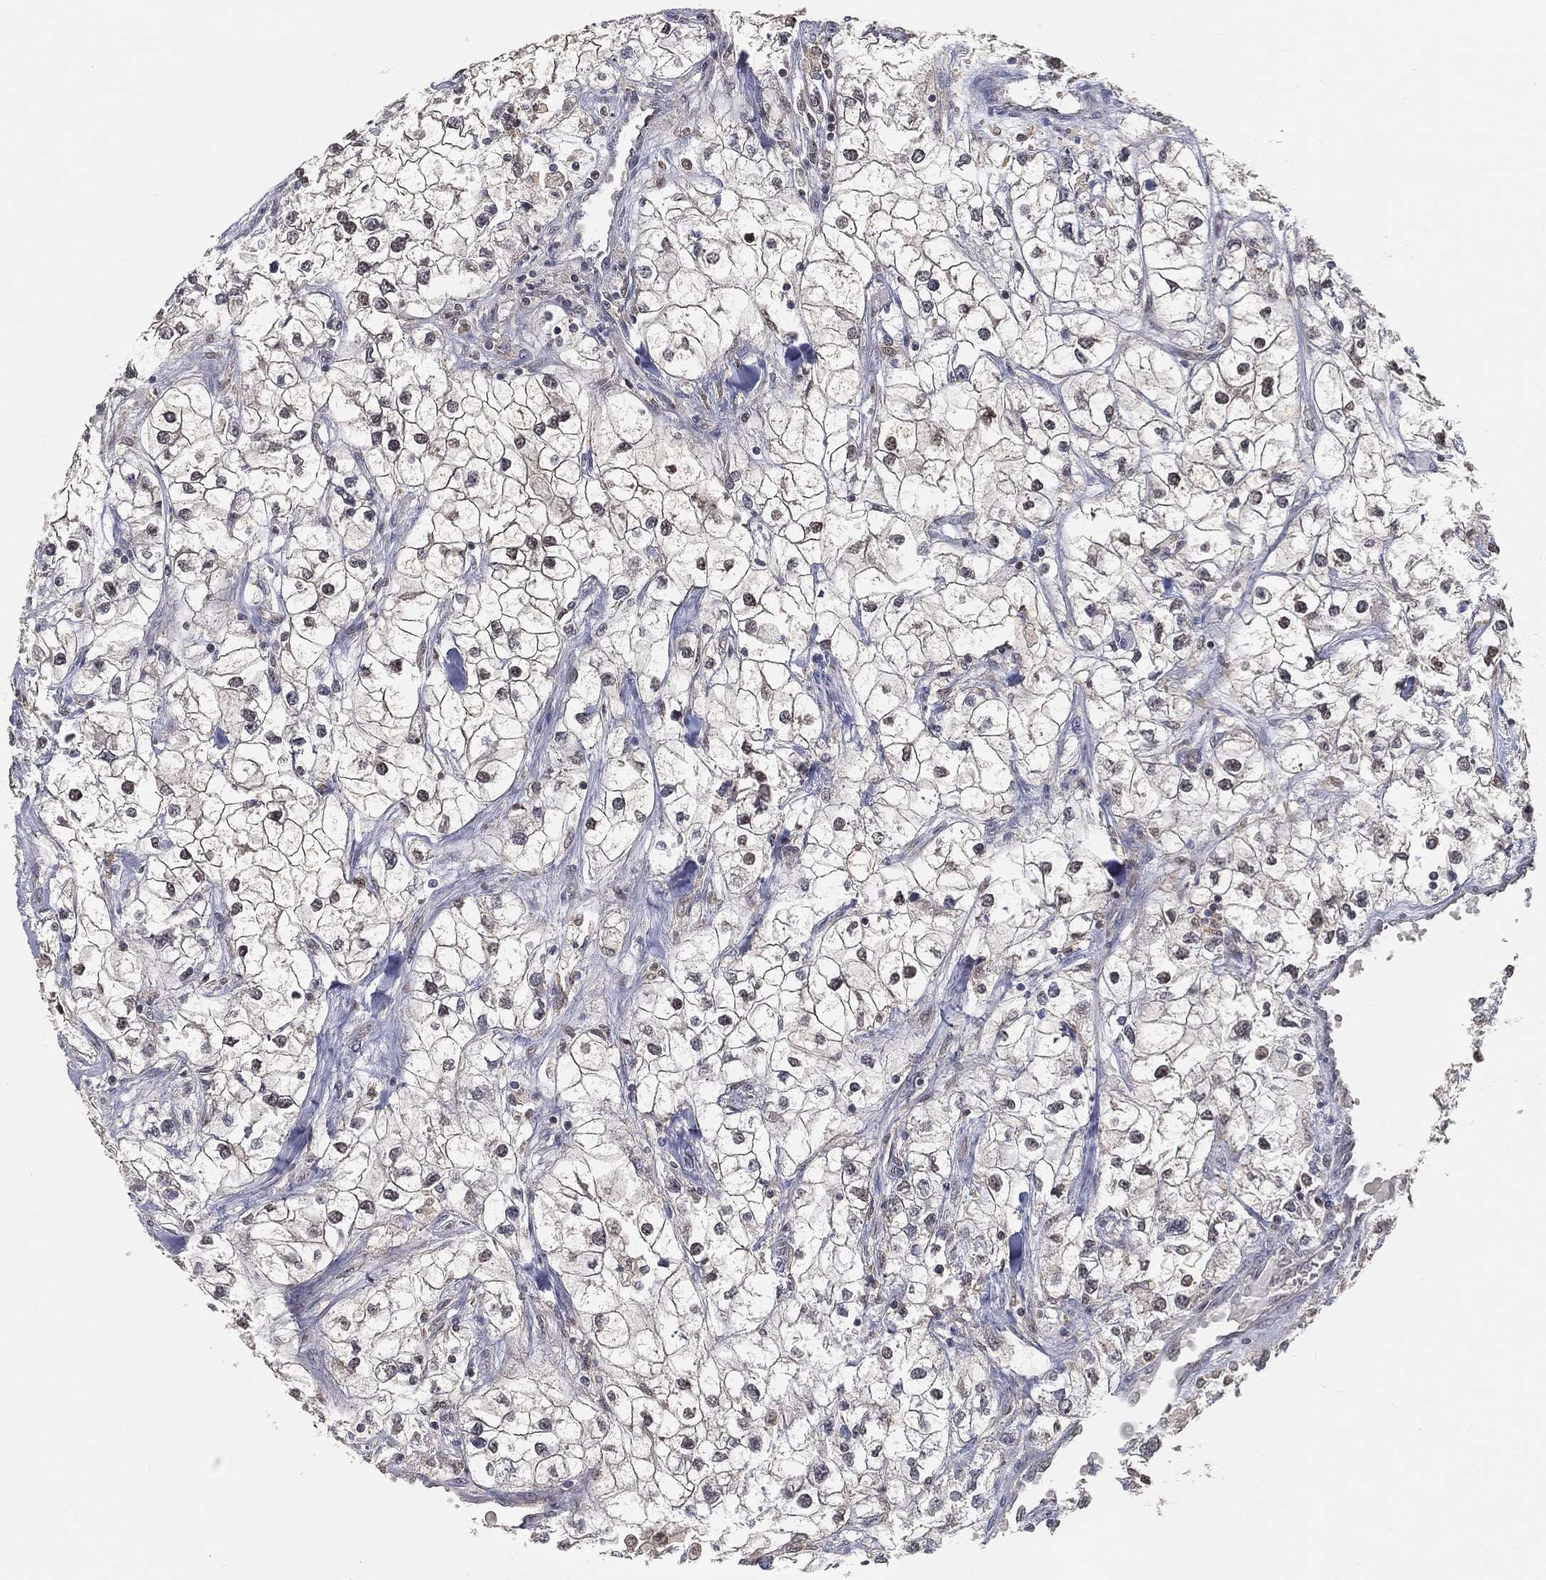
{"staining": {"intensity": "negative", "quantity": "none", "location": "none"}, "tissue": "renal cancer", "cell_type": "Tumor cells", "image_type": "cancer", "snomed": [{"axis": "morphology", "description": "Adenocarcinoma, NOS"}, {"axis": "topography", "description": "Kidney"}], "caption": "High power microscopy photomicrograph of an immunohistochemistry (IHC) micrograph of renal cancer (adenocarcinoma), revealing no significant positivity in tumor cells.", "gene": "MAPK1", "patient": {"sex": "male", "age": 59}}